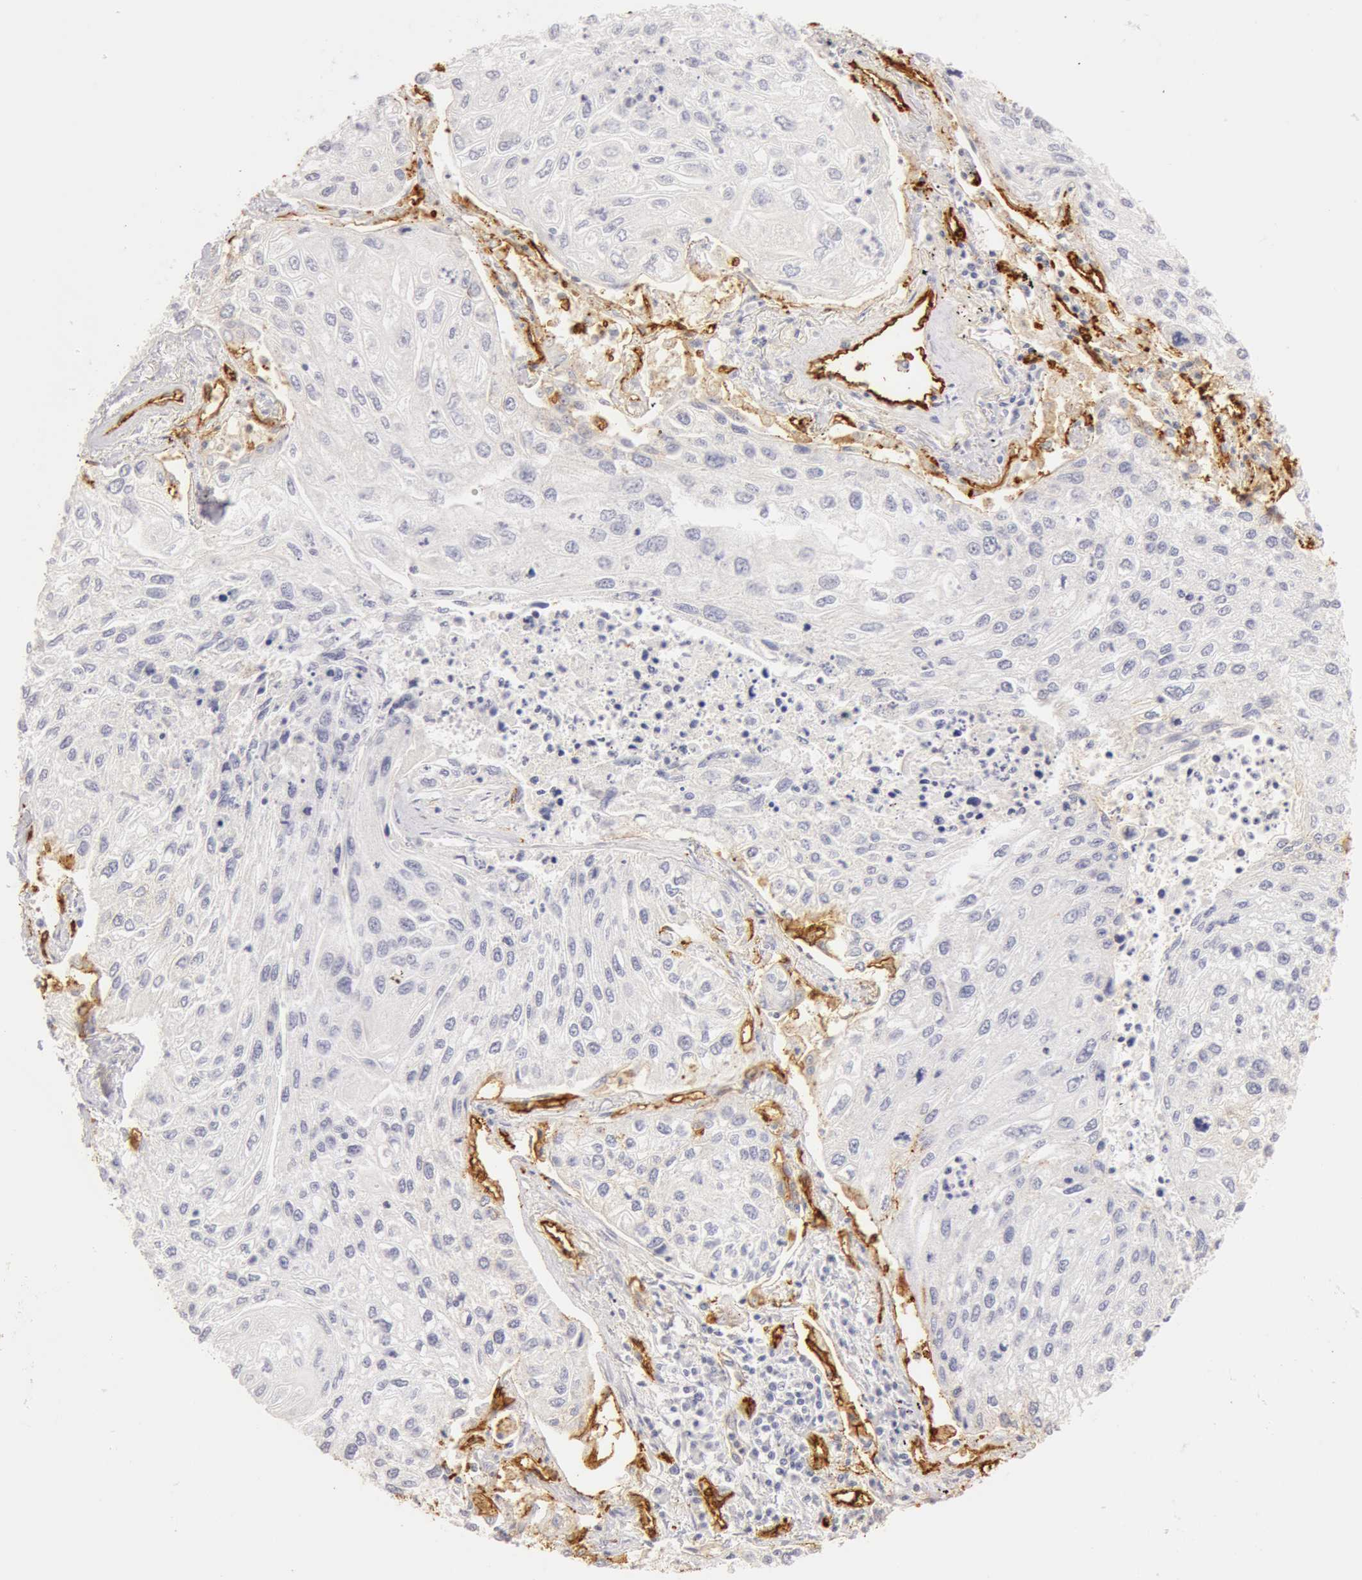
{"staining": {"intensity": "negative", "quantity": "none", "location": "none"}, "tissue": "lung cancer", "cell_type": "Tumor cells", "image_type": "cancer", "snomed": [{"axis": "morphology", "description": "Squamous cell carcinoma, NOS"}, {"axis": "topography", "description": "Lung"}], "caption": "Lung squamous cell carcinoma was stained to show a protein in brown. There is no significant positivity in tumor cells.", "gene": "AQP1", "patient": {"sex": "male", "age": 75}}